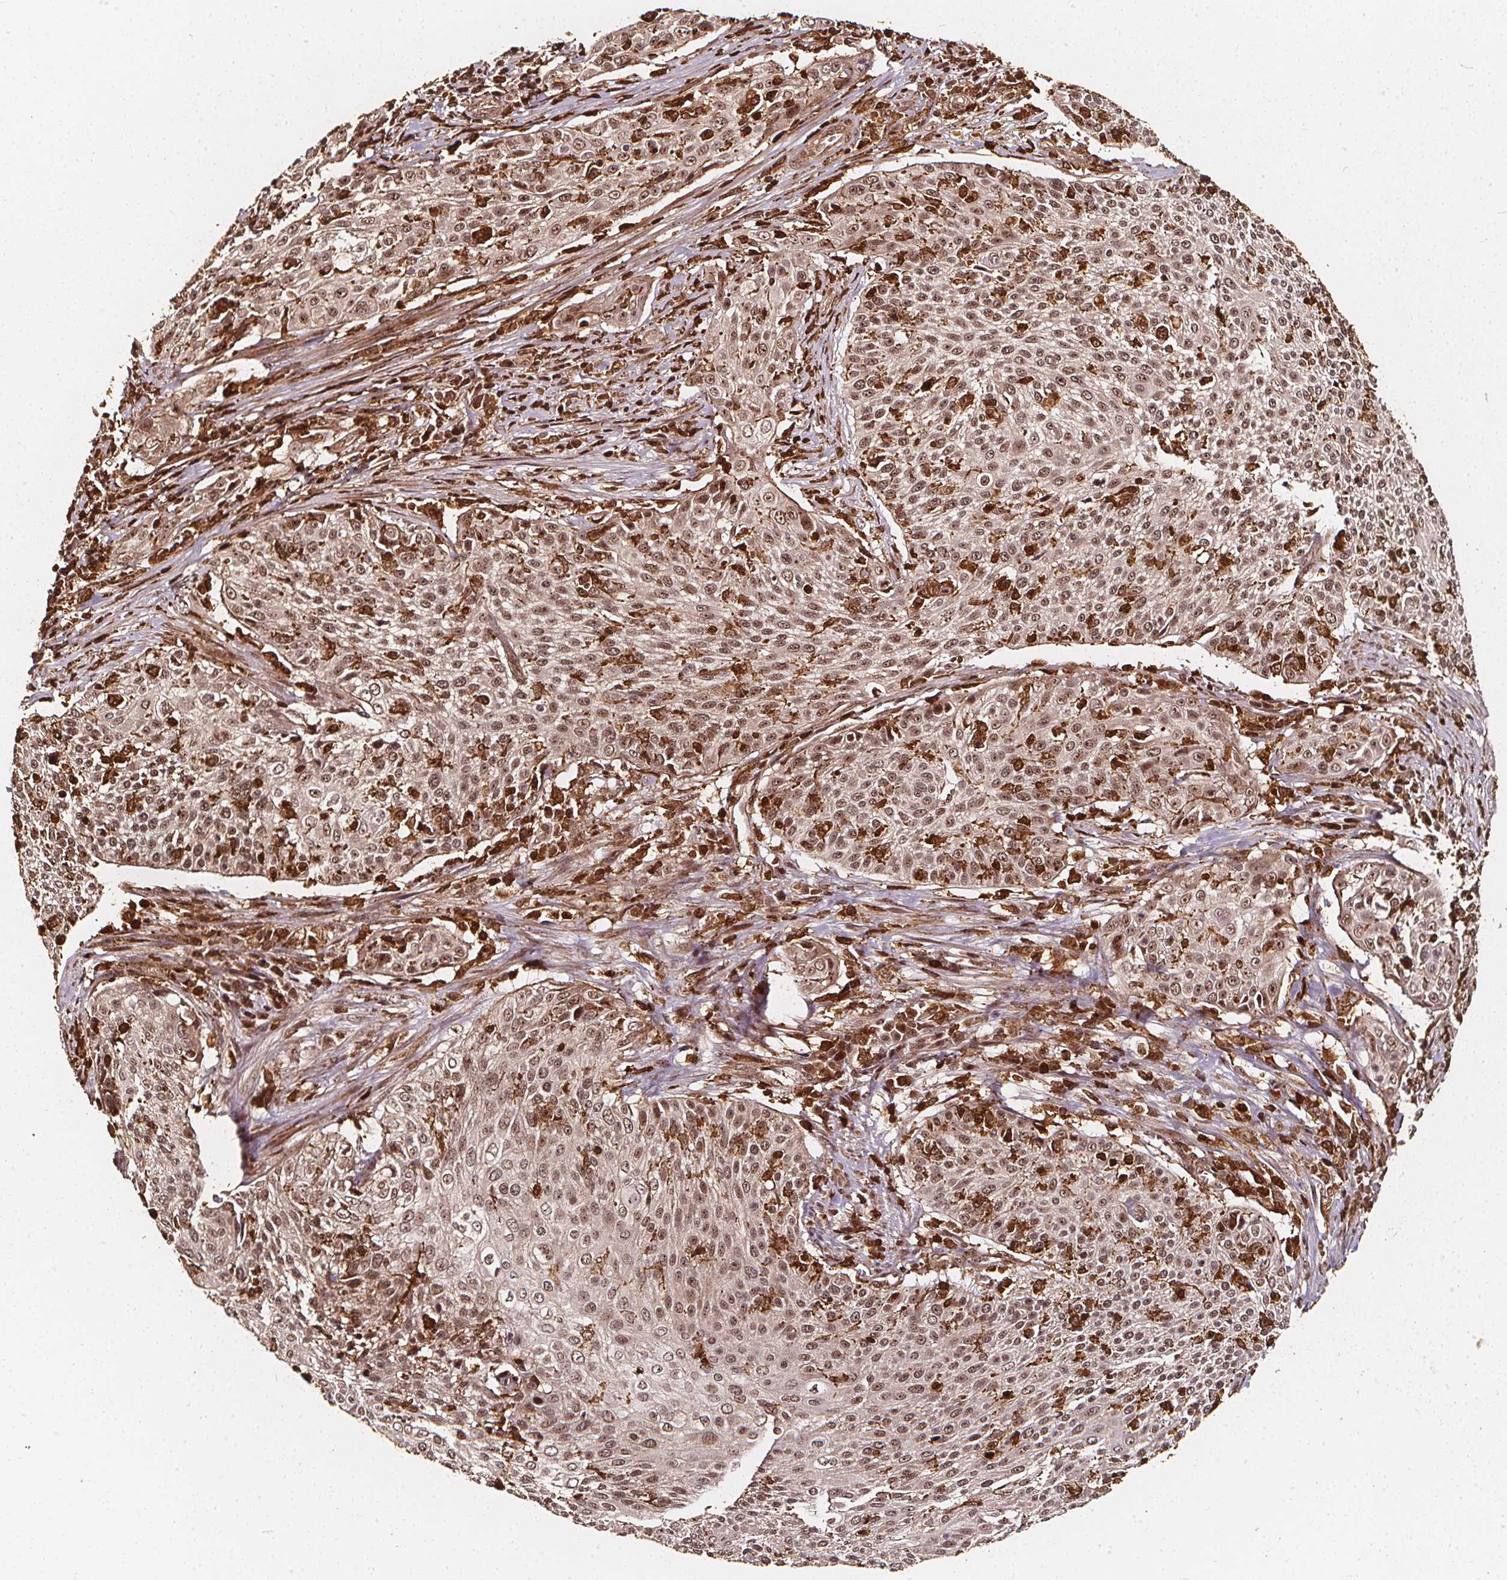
{"staining": {"intensity": "moderate", "quantity": ">75%", "location": "nuclear"}, "tissue": "cervical cancer", "cell_type": "Tumor cells", "image_type": "cancer", "snomed": [{"axis": "morphology", "description": "Squamous cell carcinoma, NOS"}, {"axis": "topography", "description": "Cervix"}], "caption": "An immunohistochemistry (IHC) micrograph of tumor tissue is shown. Protein staining in brown highlights moderate nuclear positivity in squamous cell carcinoma (cervical) within tumor cells.", "gene": "EXOSC9", "patient": {"sex": "female", "age": 31}}